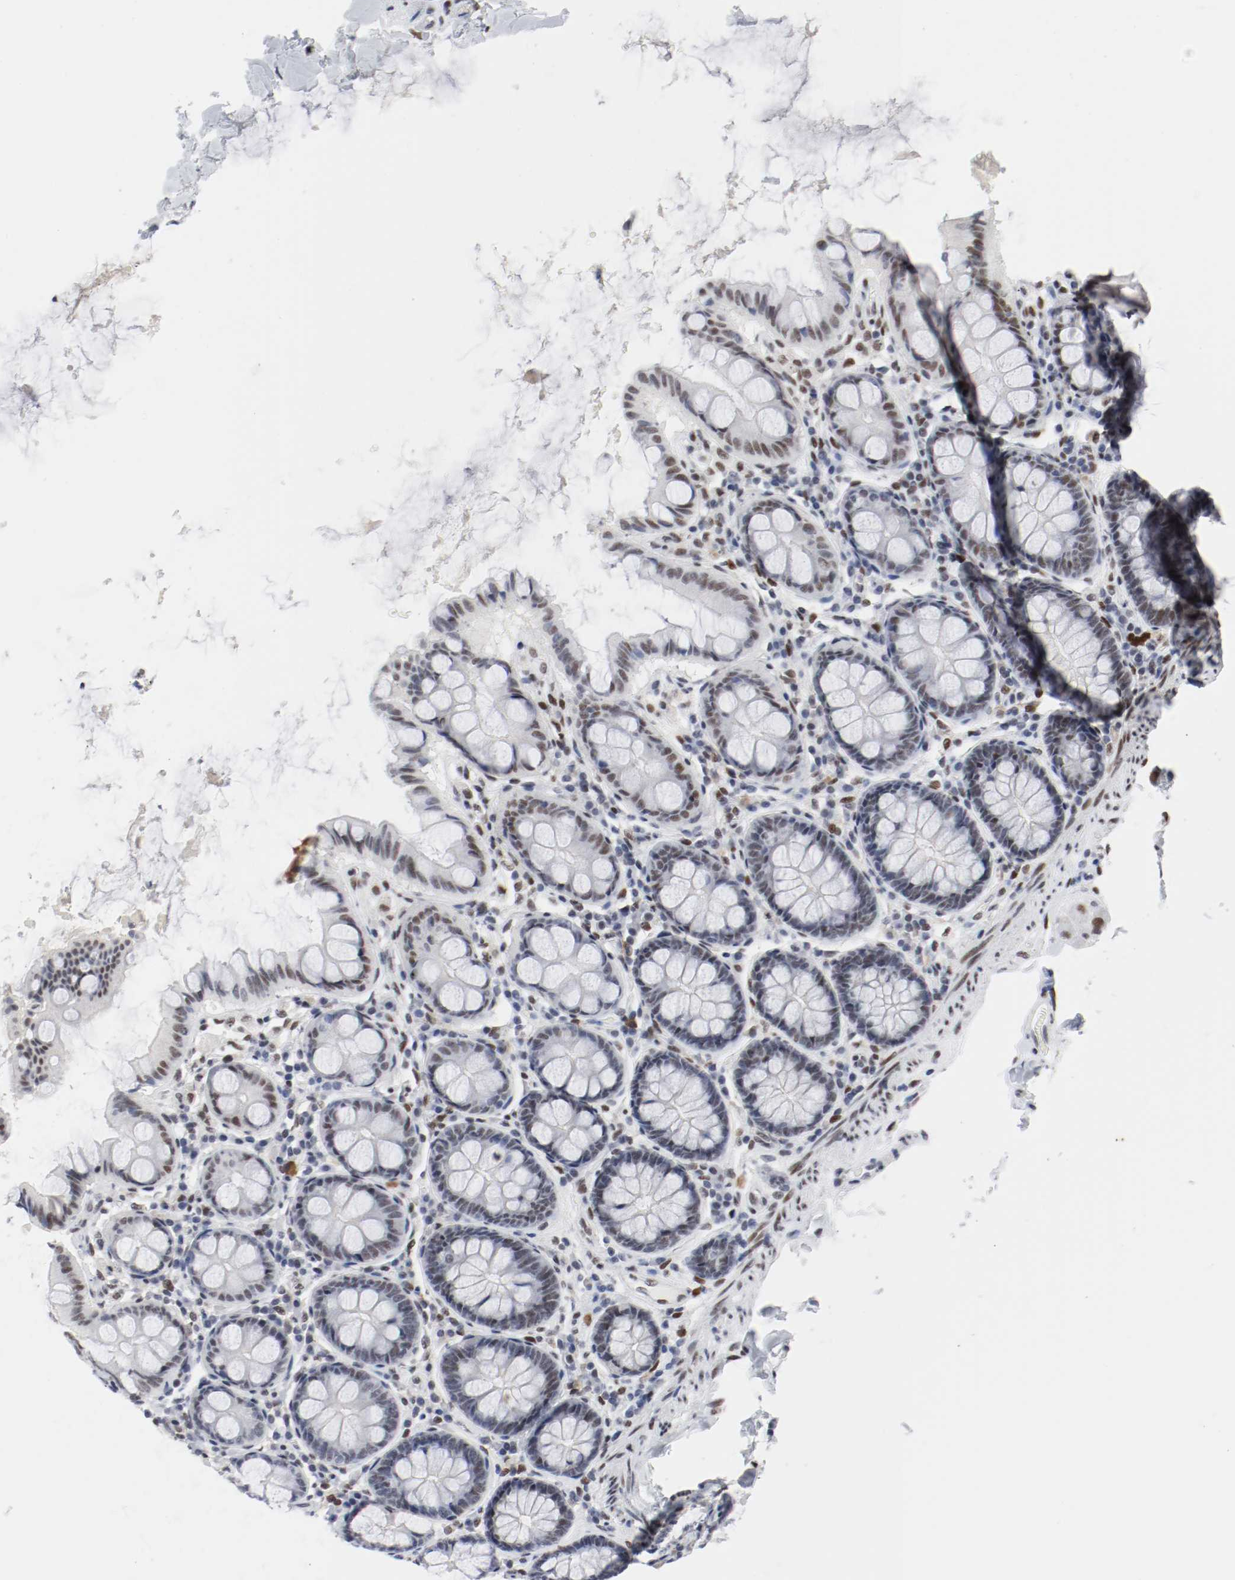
{"staining": {"intensity": "weak", "quantity": ">75%", "location": "nuclear"}, "tissue": "colon", "cell_type": "Endothelial cells", "image_type": "normal", "snomed": [{"axis": "morphology", "description": "Normal tissue, NOS"}, {"axis": "topography", "description": "Colon"}], "caption": "Colon stained with DAB IHC reveals low levels of weak nuclear staining in about >75% of endothelial cells. Immunohistochemistry stains the protein in brown and the nuclei are stained blue.", "gene": "ARNT", "patient": {"sex": "female", "age": 61}}